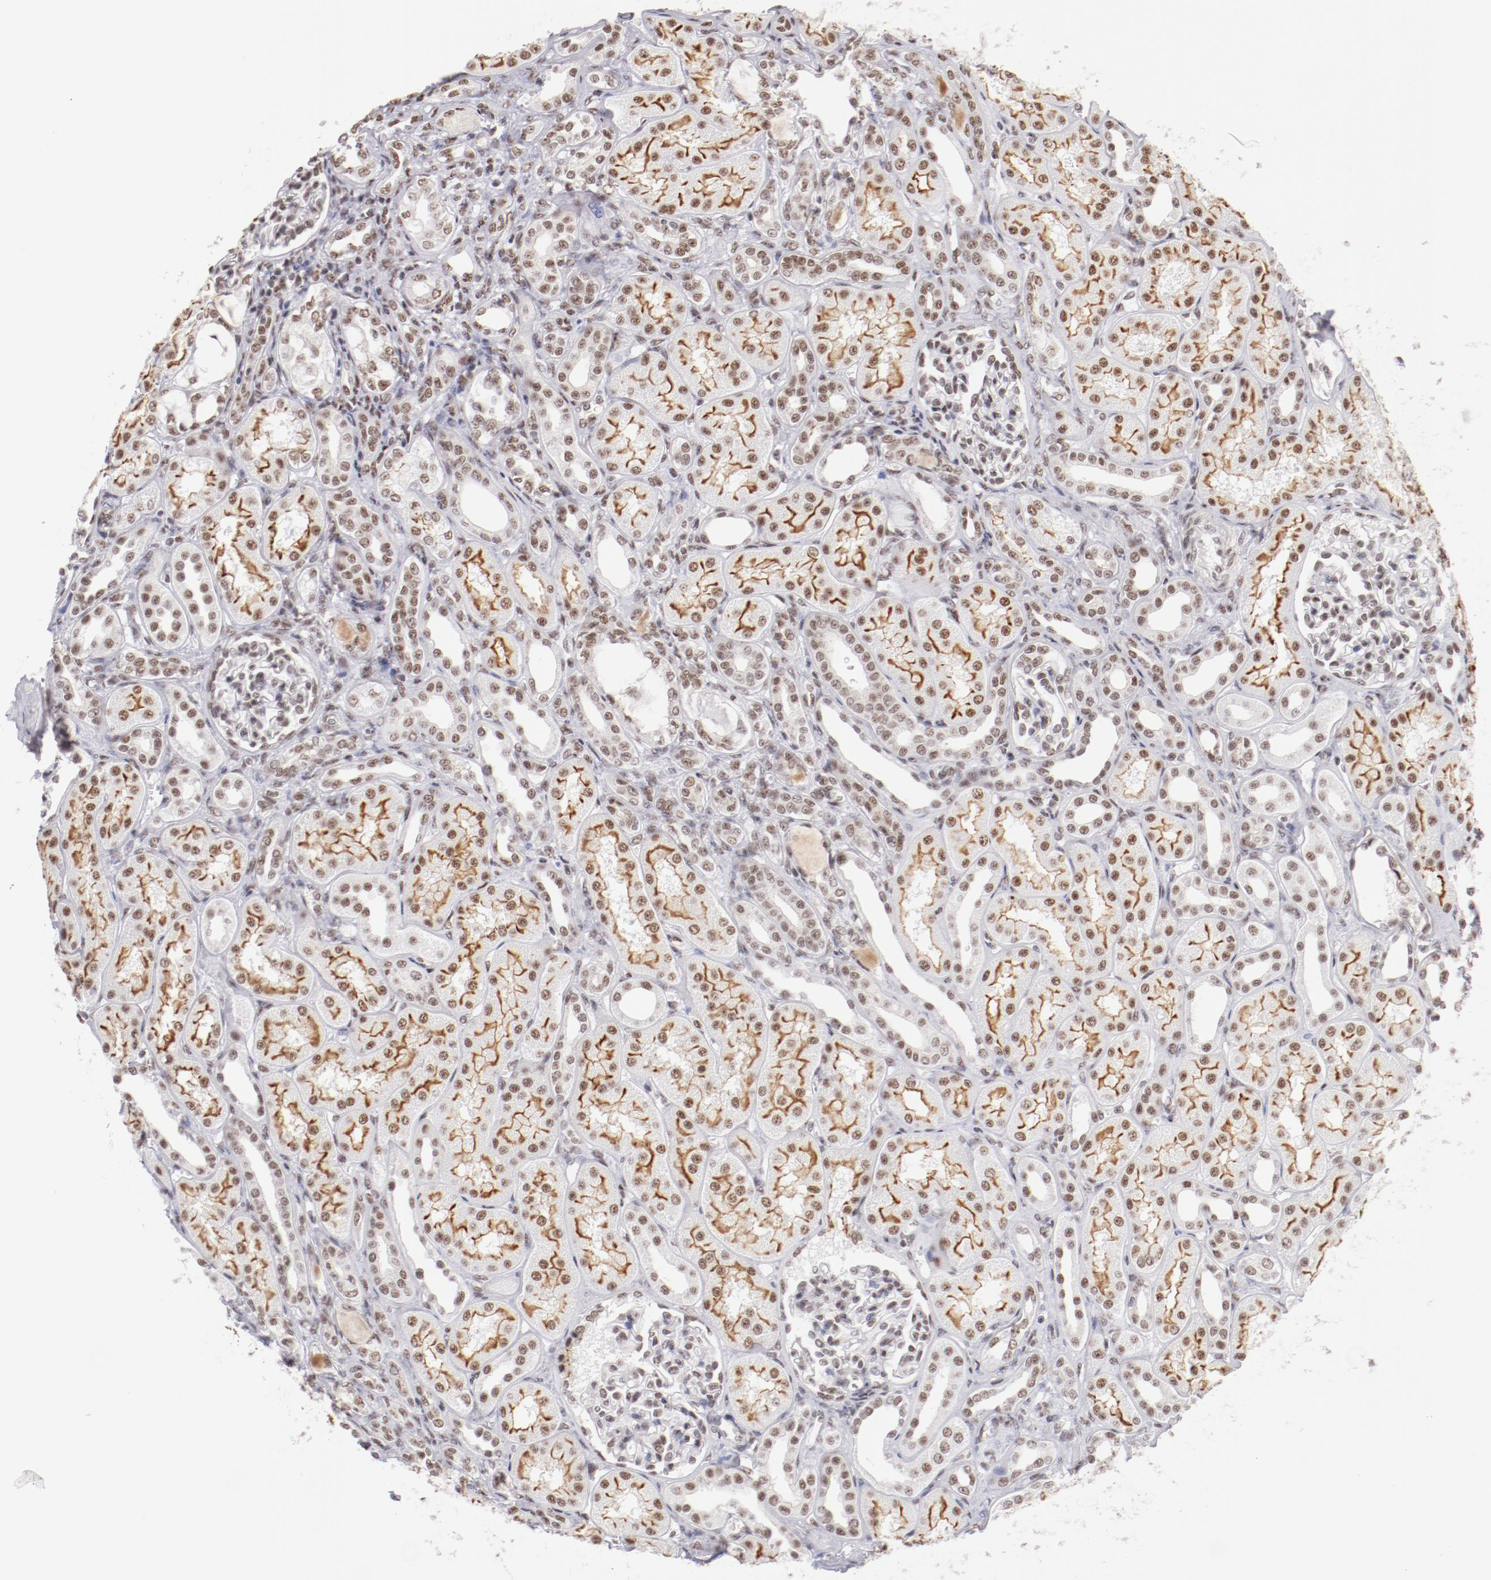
{"staining": {"intensity": "weak", "quantity": "25%-75%", "location": "nuclear"}, "tissue": "kidney", "cell_type": "Cells in glomeruli", "image_type": "normal", "snomed": [{"axis": "morphology", "description": "Normal tissue, NOS"}, {"axis": "topography", "description": "Kidney"}], "caption": "Immunohistochemical staining of benign kidney reveals 25%-75% levels of weak nuclear protein expression in about 25%-75% of cells in glomeruli. Using DAB (brown) and hematoxylin (blue) stains, captured at high magnification using brightfield microscopy.", "gene": "TFAP4", "patient": {"sex": "male", "age": 7}}